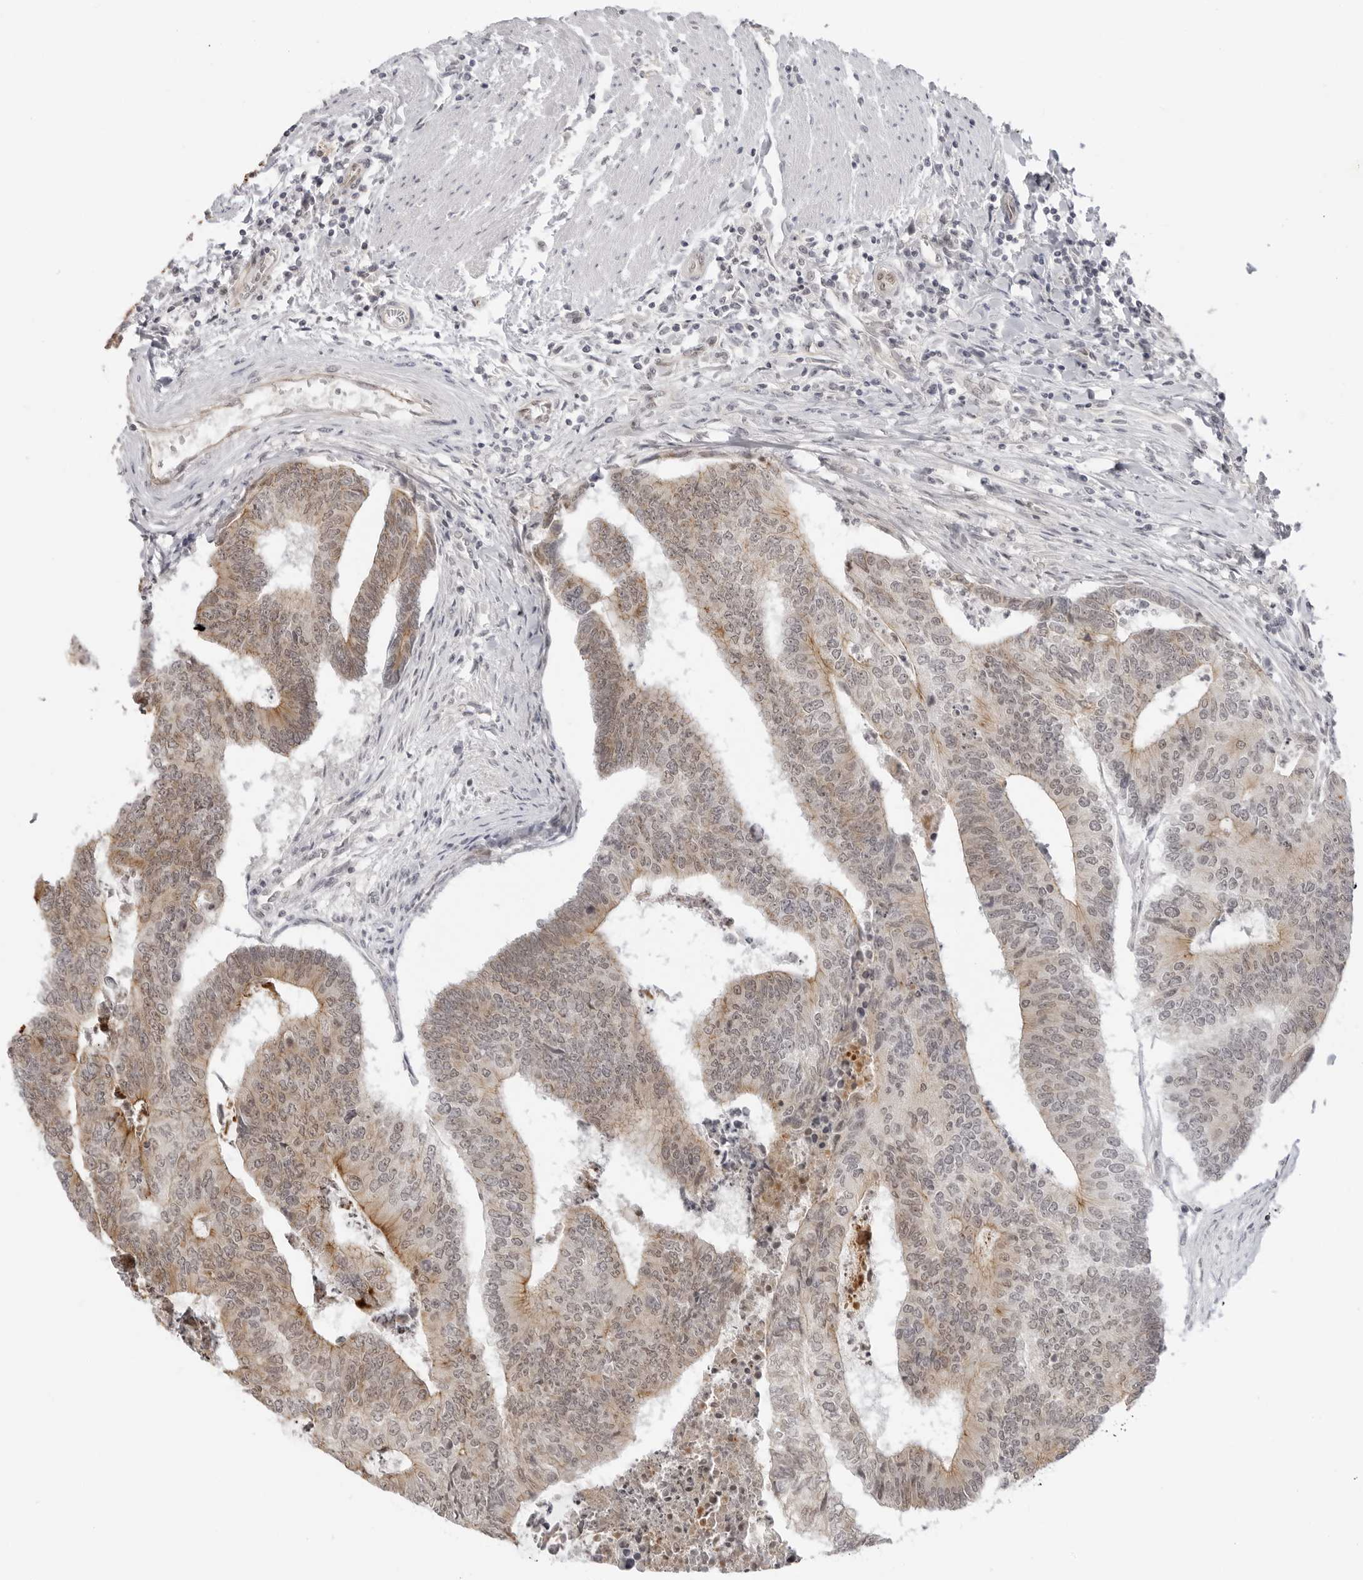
{"staining": {"intensity": "moderate", "quantity": "25%-75%", "location": "cytoplasmic/membranous"}, "tissue": "colorectal cancer", "cell_type": "Tumor cells", "image_type": "cancer", "snomed": [{"axis": "morphology", "description": "Adenocarcinoma, NOS"}, {"axis": "topography", "description": "Colon"}], "caption": "Immunohistochemistry image of neoplastic tissue: colorectal cancer (adenocarcinoma) stained using IHC demonstrates medium levels of moderate protein expression localized specifically in the cytoplasmic/membranous of tumor cells, appearing as a cytoplasmic/membranous brown color.", "gene": "TRAPPC3", "patient": {"sex": "female", "age": 67}}